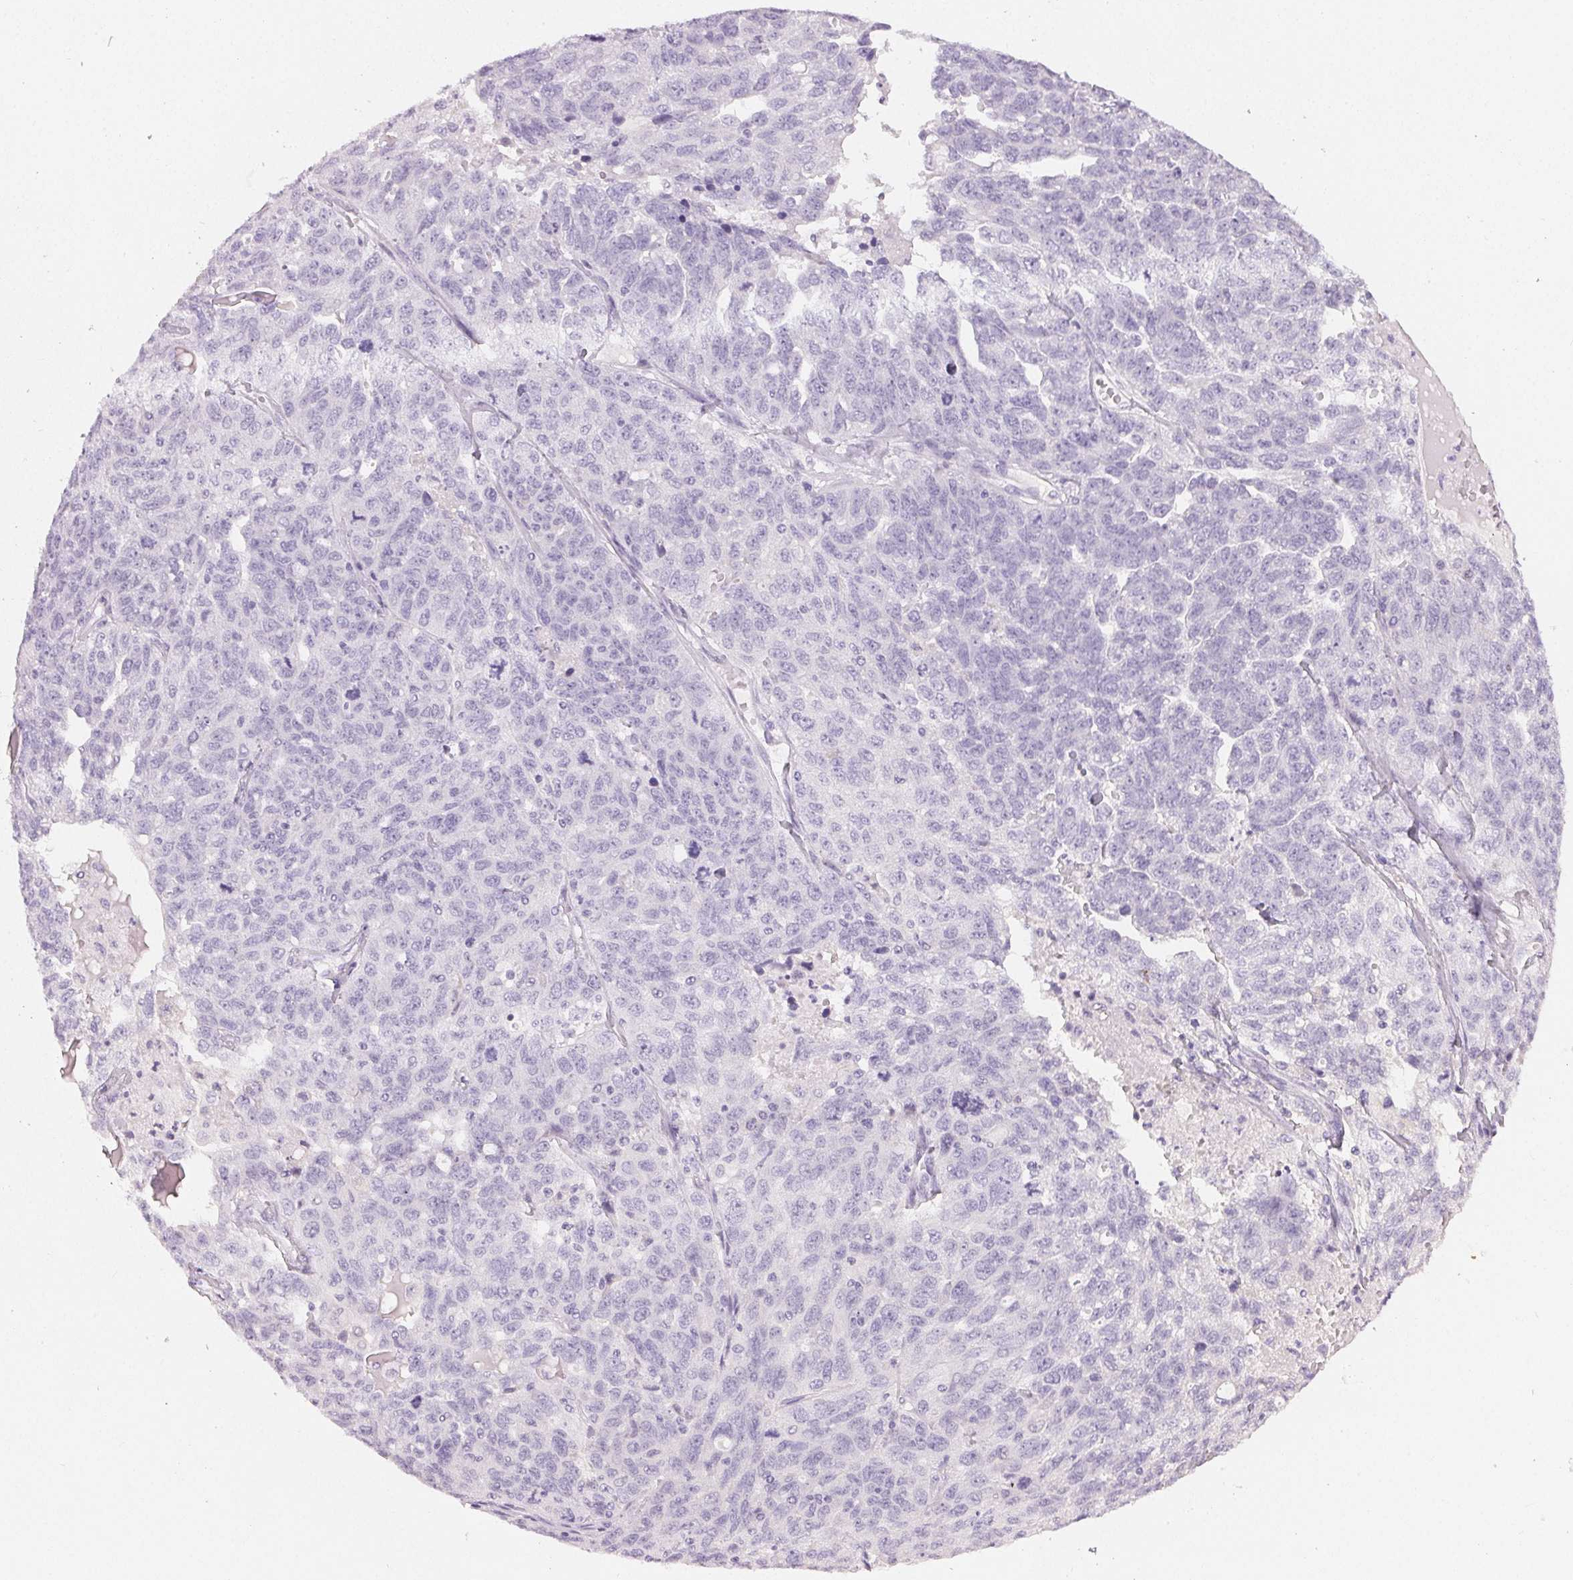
{"staining": {"intensity": "negative", "quantity": "none", "location": "none"}, "tissue": "ovarian cancer", "cell_type": "Tumor cells", "image_type": "cancer", "snomed": [{"axis": "morphology", "description": "Cystadenocarcinoma, serous, NOS"}, {"axis": "topography", "description": "Ovary"}], "caption": "Ovarian cancer was stained to show a protein in brown. There is no significant positivity in tumor cells.", "gene": "MIOX", "patient": {"sex": "female", "age": 71}}